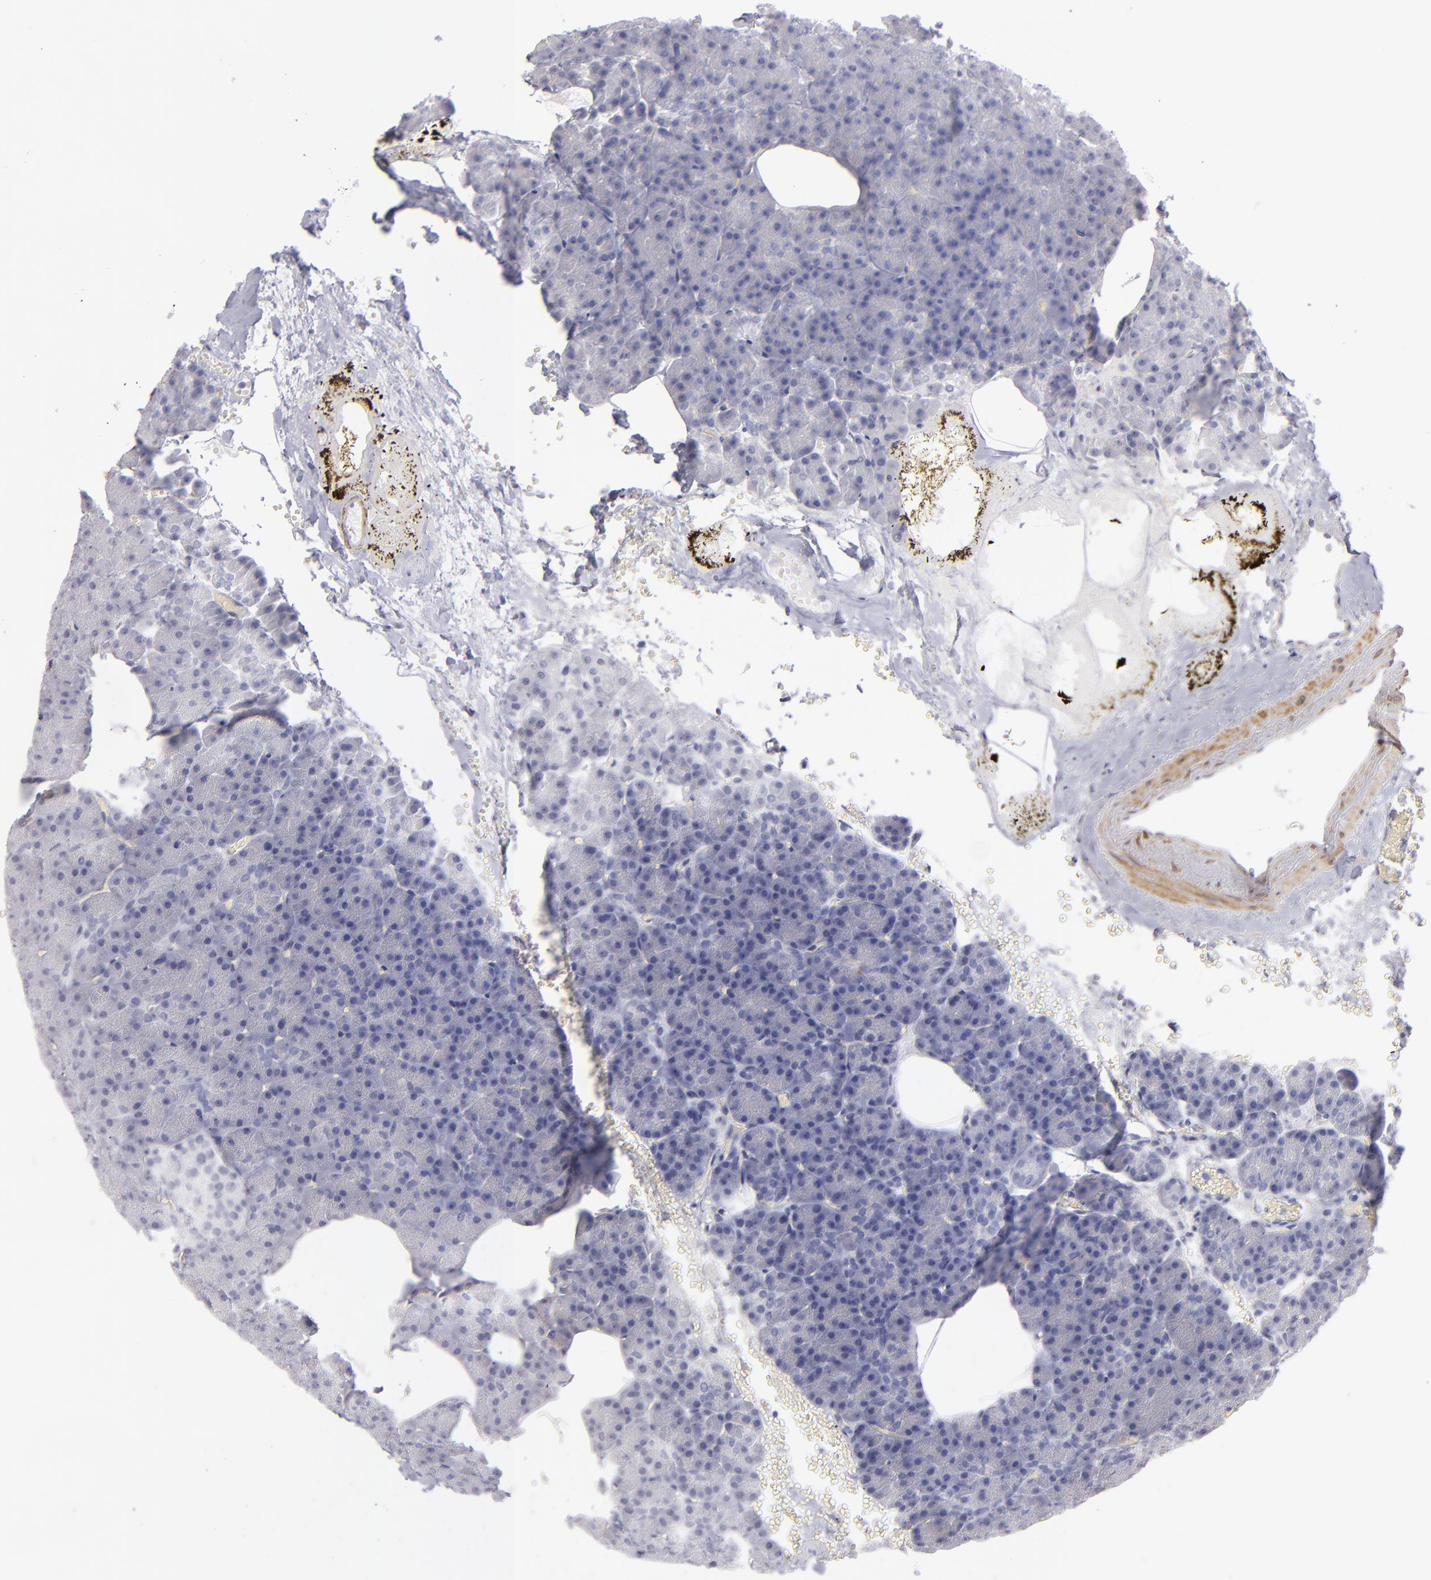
{"staining": {"intensity": "negative", "quantity": "none", "location": "none"}, "tissue": "pancreas", "cell_type": "Exocrine glandular cells", "image_type": "normal", "snomed": [{"axis": "morphology", "description": "Normal tissue, NOS"}, {"axis": "topography", "description": "Pancreas"}], "caption": "High power microscopy histopathology image of an IHC photomicrograph of normal pancreas, revealing no significant staining in exocrine glandular cells.", "gene": "MYH11", "patient": {"sex": "female", "age": 35}}